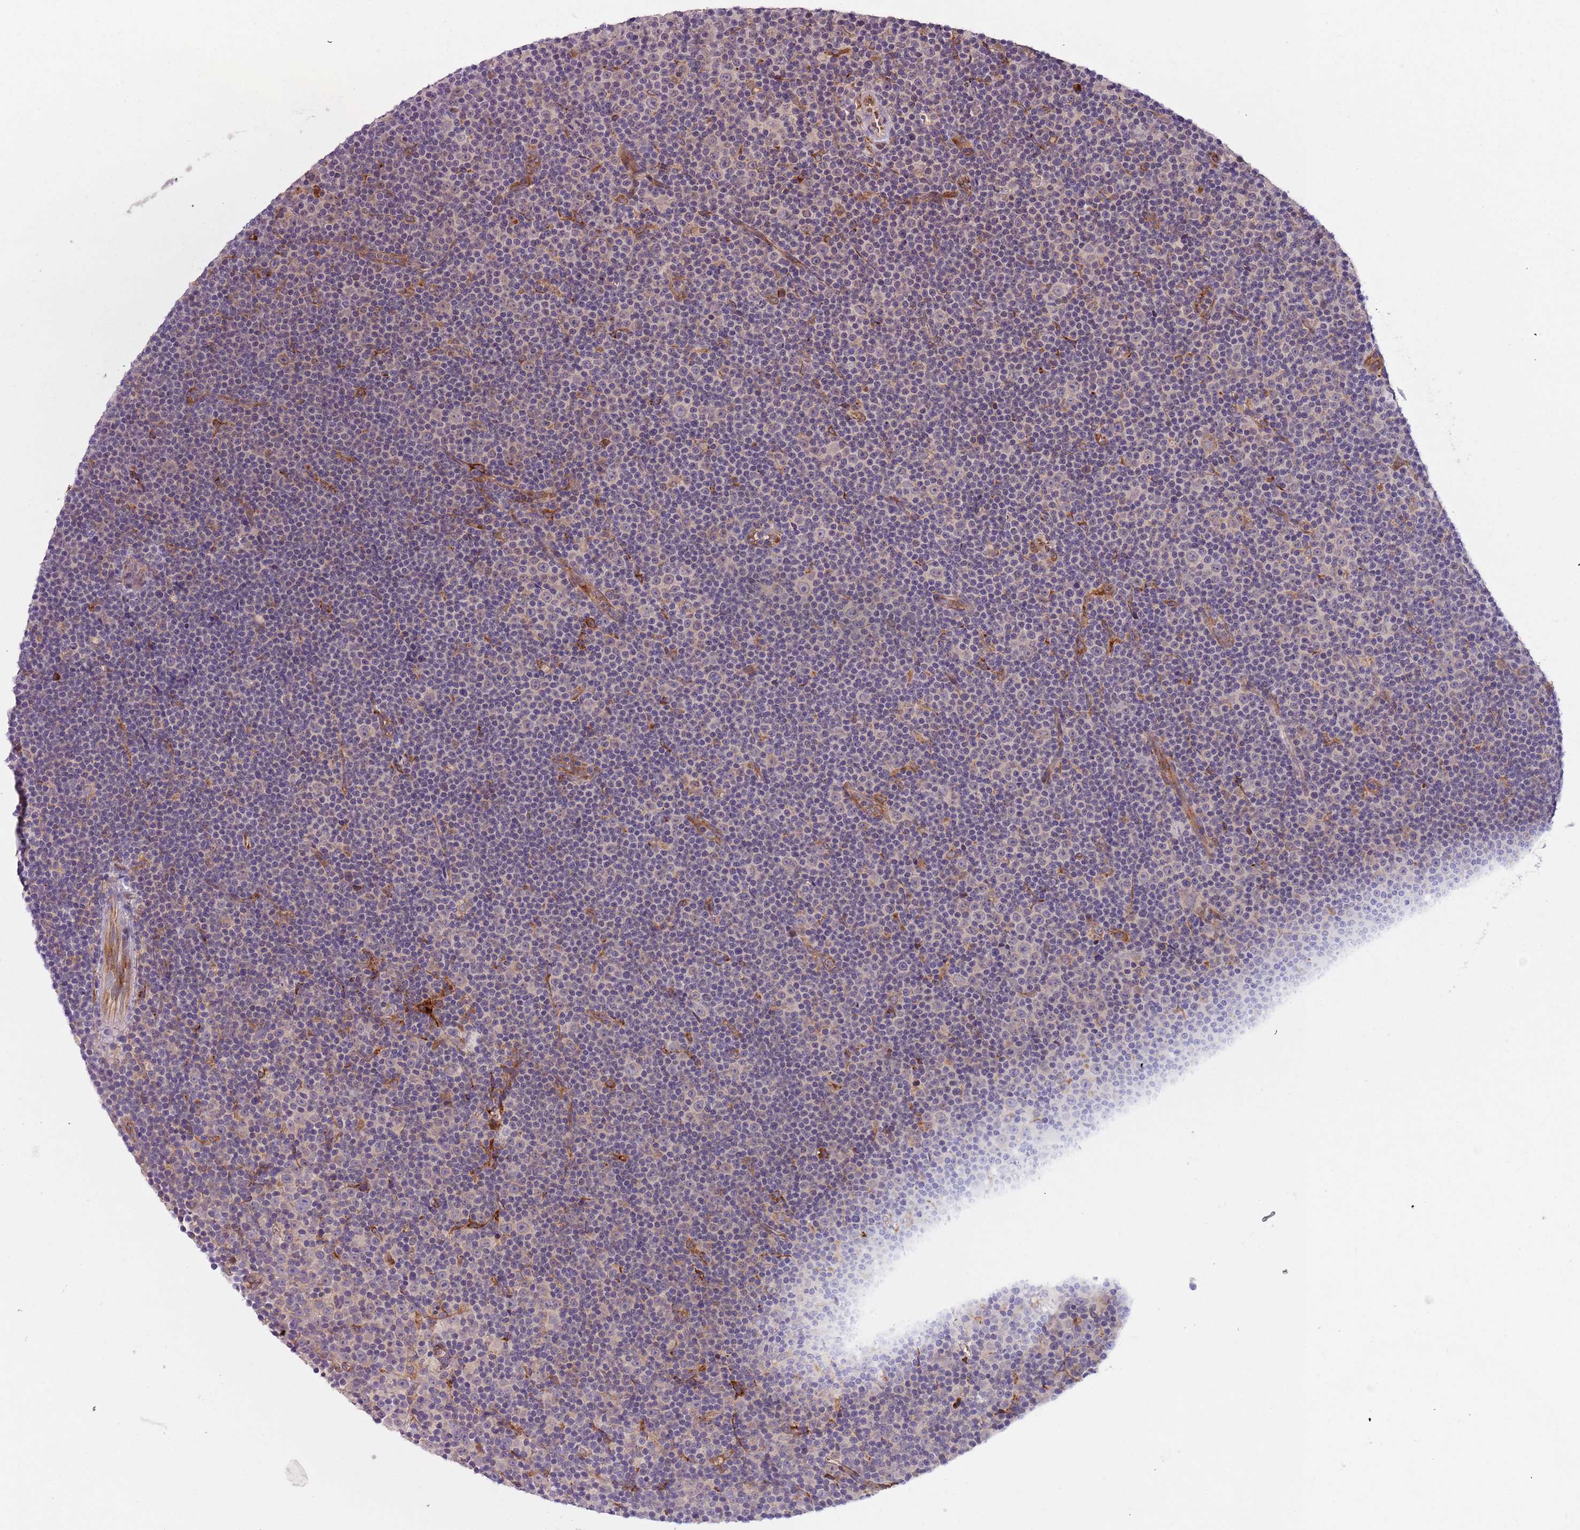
{"staining": {"intensity": "weak", "quantity": "<25%", "location": "cytoplasmic/membranous"}, "tissue": "lymphoma", "cell_type": "Tumor cells", "image_type": "cancer", "snomed": [{"axis": "morphology", "description": "Malignant lymphoma, non-Hodgkin's type, Low grade"}, {"axis": "topography", "description": "Lymph node"}], "caption": "The immunohistochemistry (IHC) histopathology image has no significant staining in tumor cells of lymphoma tissue.", "gene": "VWCE", "patient": {"sex": "female", "age": 67}}